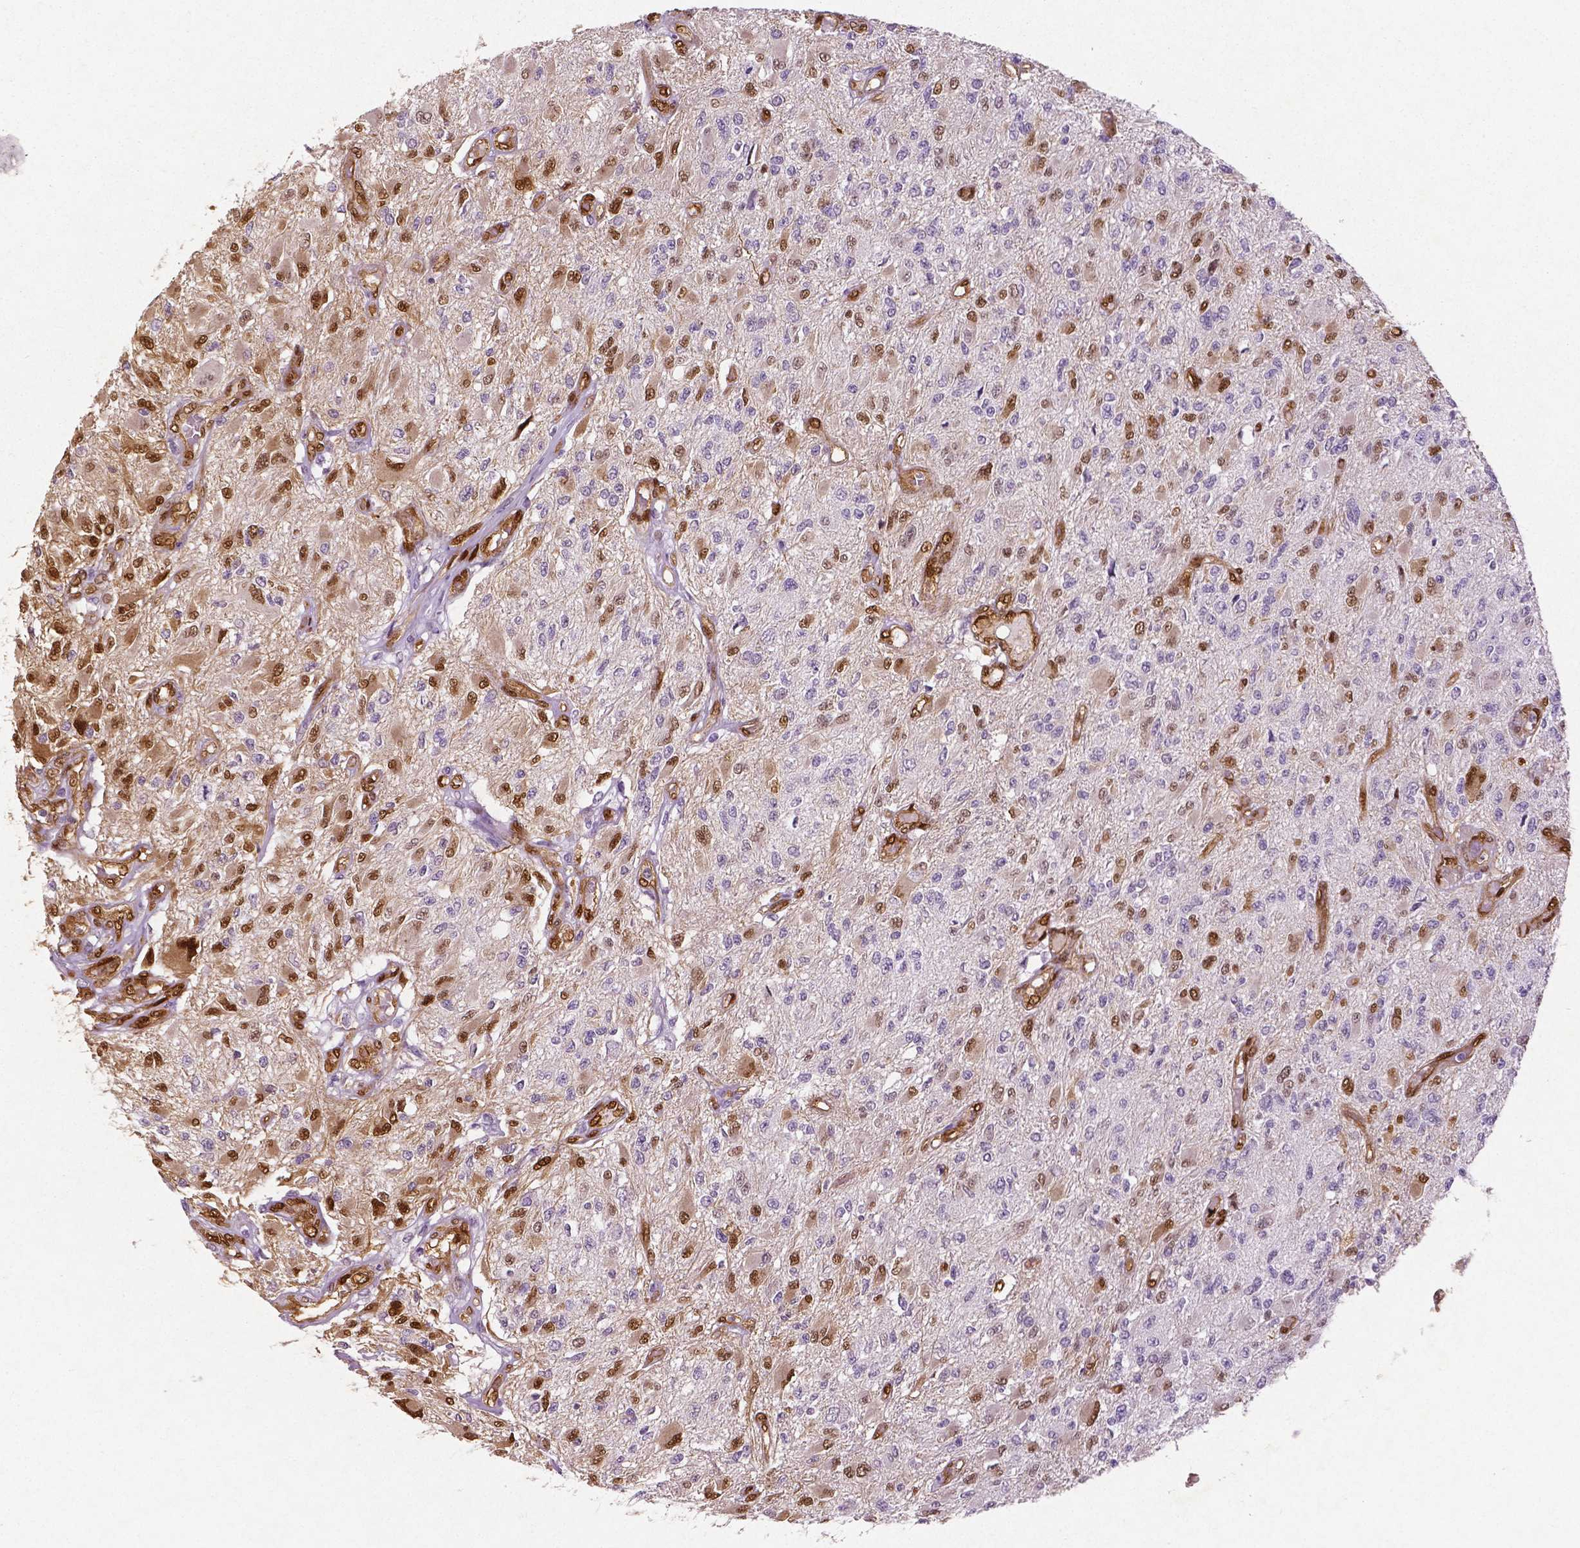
{"staining": {"intensity": "moderate", "quantity": "<25%", "location": "nuclear"}, "tissue": "glioma", "cell_type": "Tumor cells", "image_type": "cancer", "snomed": [{"axis": "morphology", "description": "Glioma, malignant, High grade"}, {"axis": "topography", "description": "Brain"}], "caption": "This photomicrograph shows immunohistochemistry (IHC) staining of human glioma, with low moderate nuclear positivity in approximately <25% of tumor cells.", "gene": "WWTR1", "patient": {"sex": "female", "age": 63}}